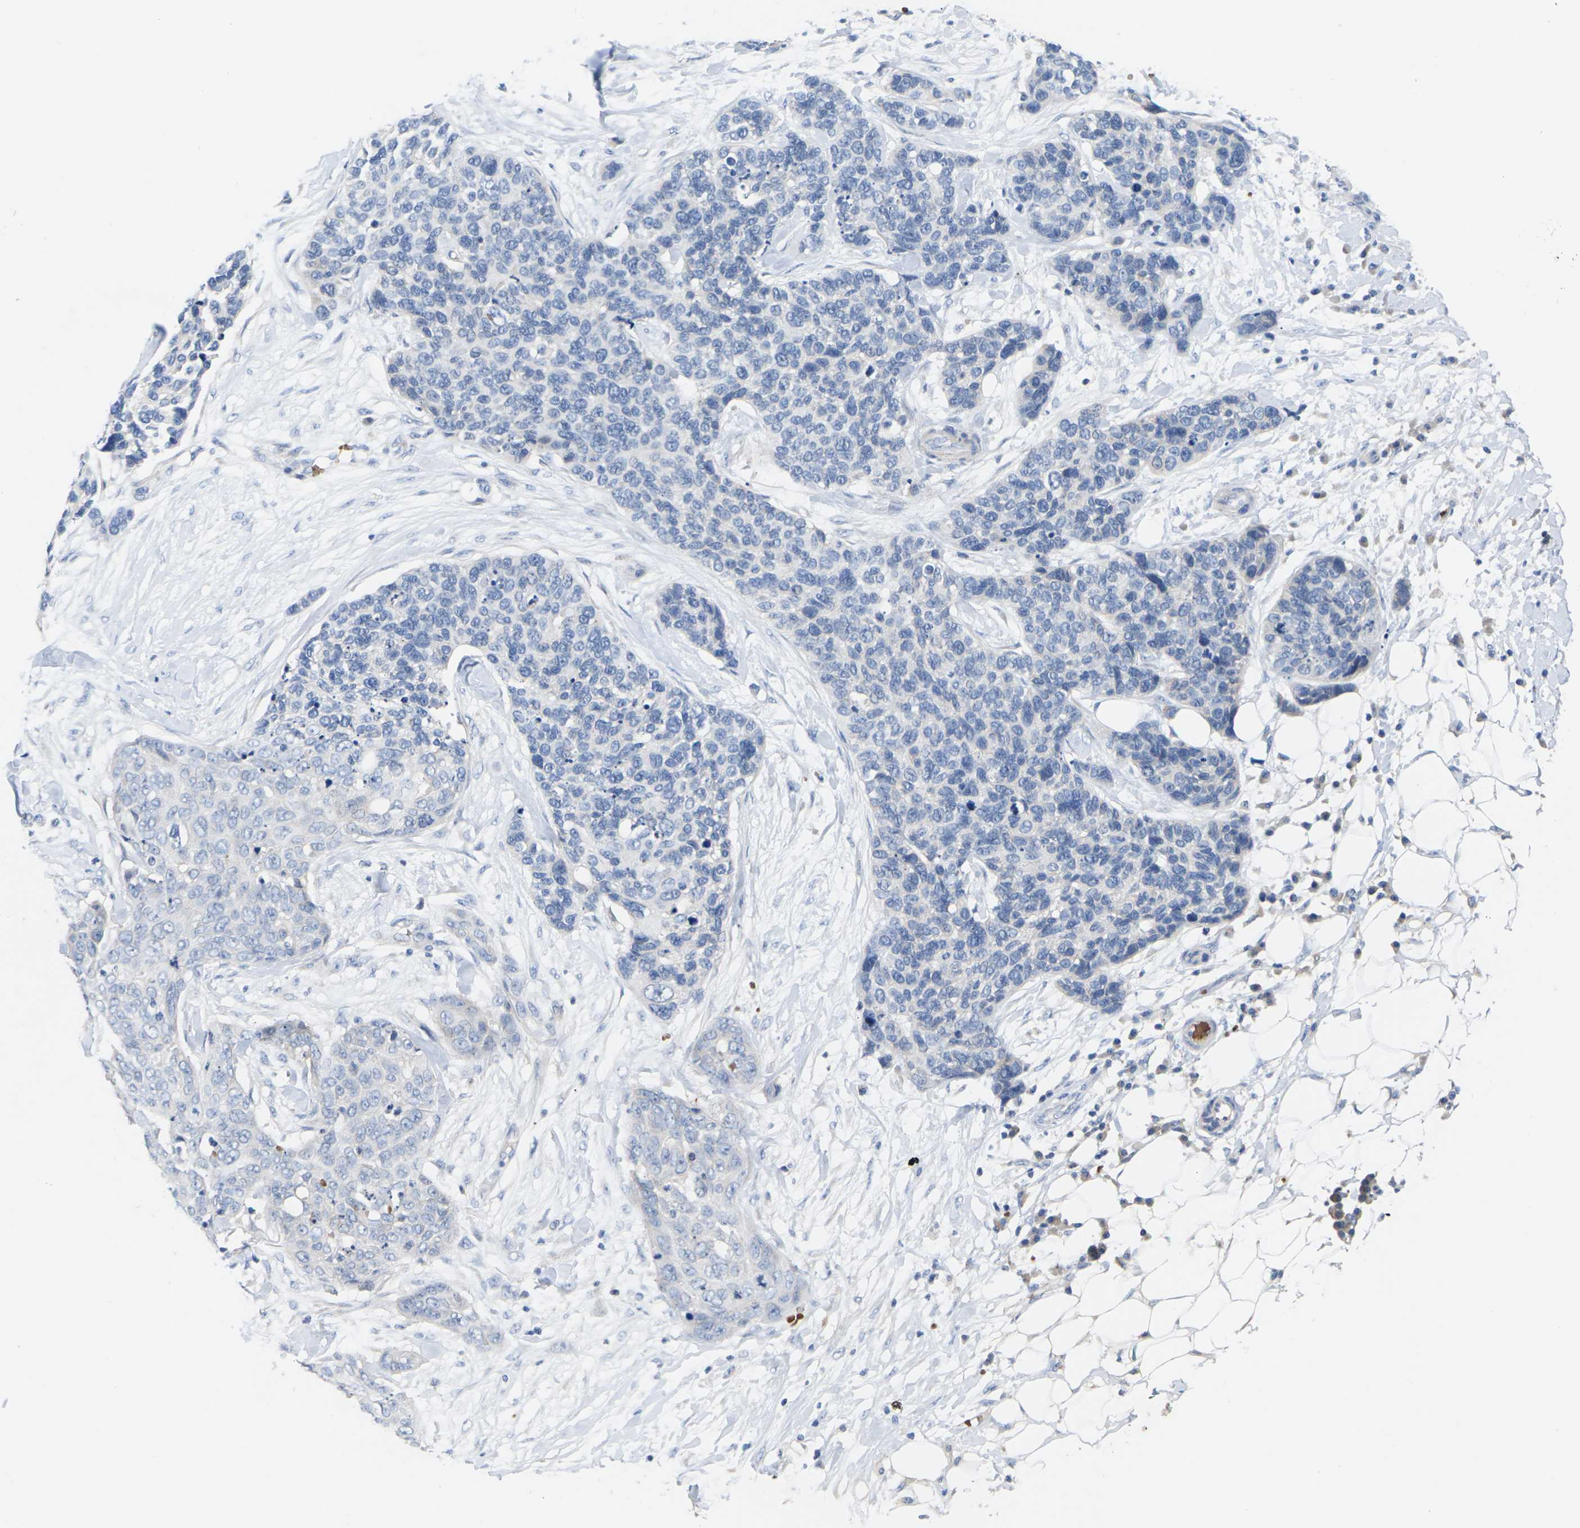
{"staining": {"intensity": "negative", "quantity": "none", "location": "none"}, "tissue": "skin cancer", "cell_type": "Tumor cells", "image_type": "cancer", "snomed": [{"axis": "morphology", "description": "Squamous cell carcinoma in situ, NOS"}, {"axis": "morphology", "description": "Squamous cell carcinoma, NOS"}, {"axis": "topography", "description": "Skin"}], "caption": "DAB (3,3'-diaminobenzidine) immunohistochemical staining of squamous cell carcinoma (skin) shows no significant positivity in tumor cells. Brightfield microscopy of immunohistochemistry stained with DAB (brown) and hematoxylin (blue), captured at high magnification.", "gene": "TMCO4", "patient": {"sex": "male", "age": 93}}